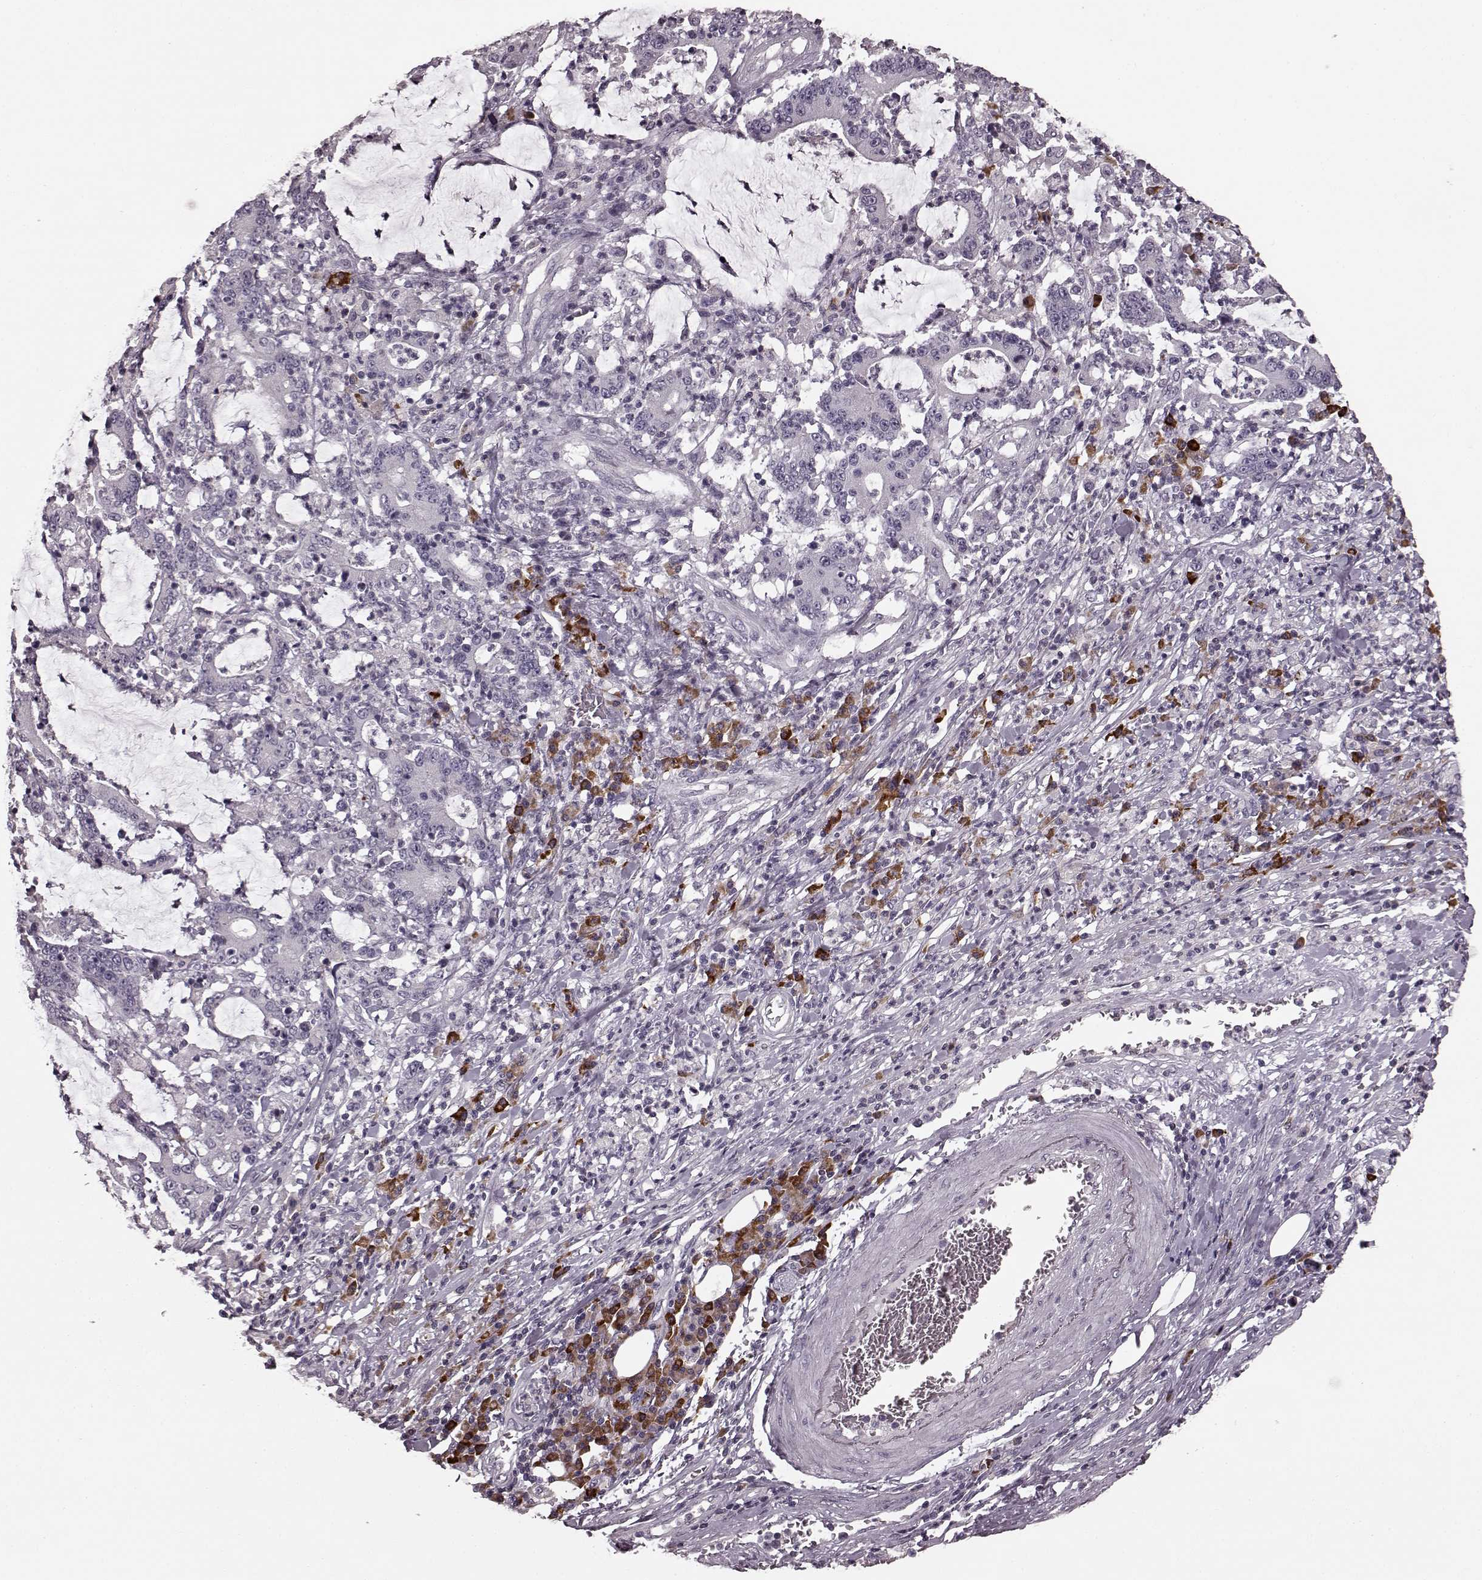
{"staining": {"intensity": "negative", "quantity": "none", "location": "none"}, "tissue": "stomach cancer", "cell_type": "Tumor cells", "image_type": "cancer", "snomed": [{"axis": "morphology", "description": "Adenocarcinoma, NOS"}, {"axis": "topography", "description": "Stomach, upper"}], "caption": "The histopathology image demonstrates no significant staining in tumor cells of stomach cancer.", "gene": "CD28", "patient": {"sex": "male", "age": 68}}